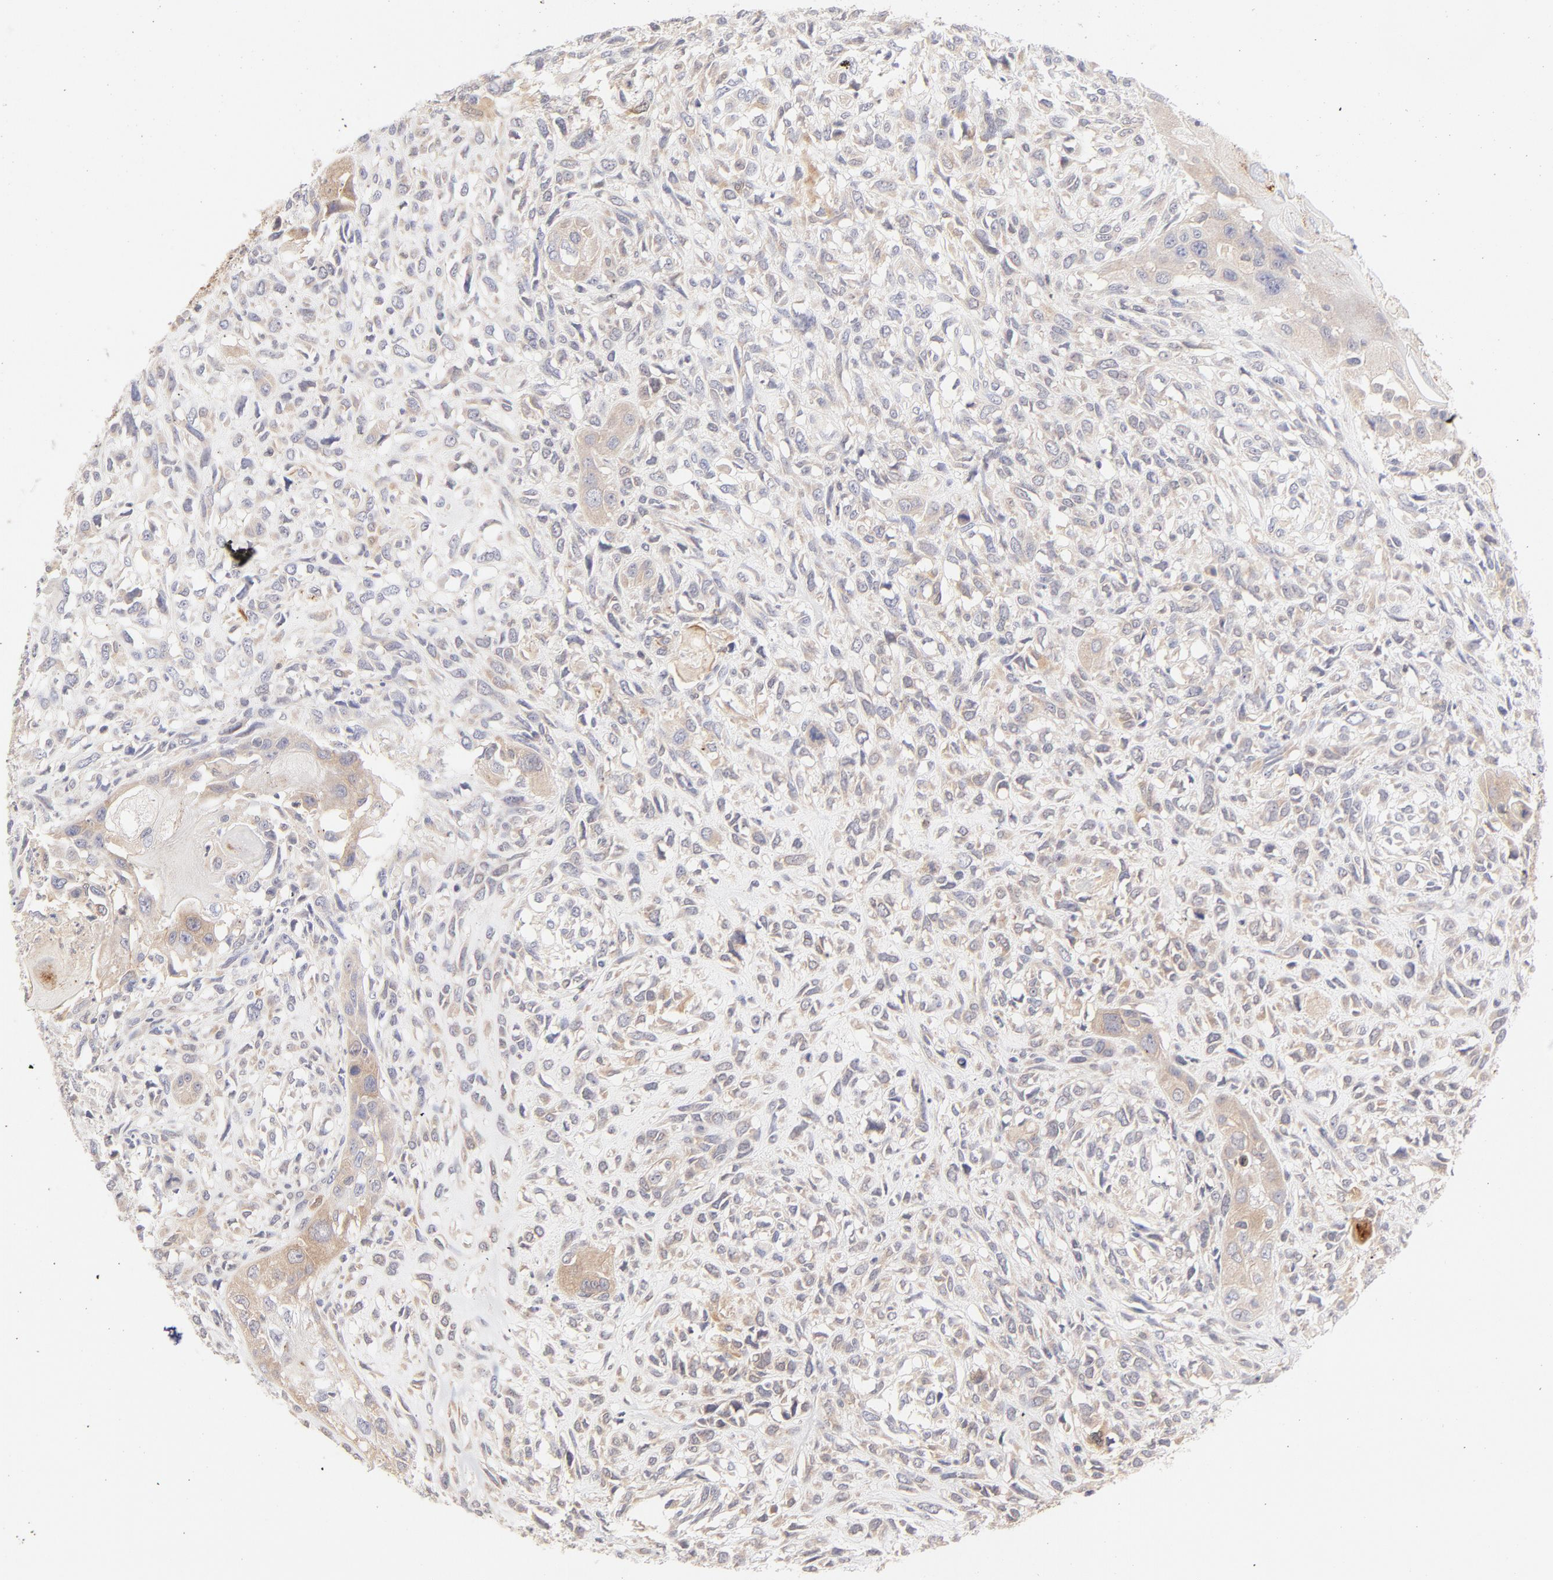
{"staining": {"intensity": "weak", "quantity": ">75%", "location": "cytoplasmic/membranous"}, "tissue": "head and neck cancer", "cell_type": "Tumor cells", "image_type": "cancer", "snomed": [{"axis": "morphology", "description": "Neoplasm, malignant, NOS"}, {"axis": "topography", "description": "Salivary gland"}, {"axis": "topography", "description": "Head-Neck"}], "caption": "DAB immunohistochemical staining of human head and neck cancer shows weak cytoplasmic/membranous protein expression in about >75% of tumor cells. Ihc stains the protein in brown and the nuclei are stained blue.", "gene": "RPS6KA1", "patient": {"sex": "male", "age": 43}}